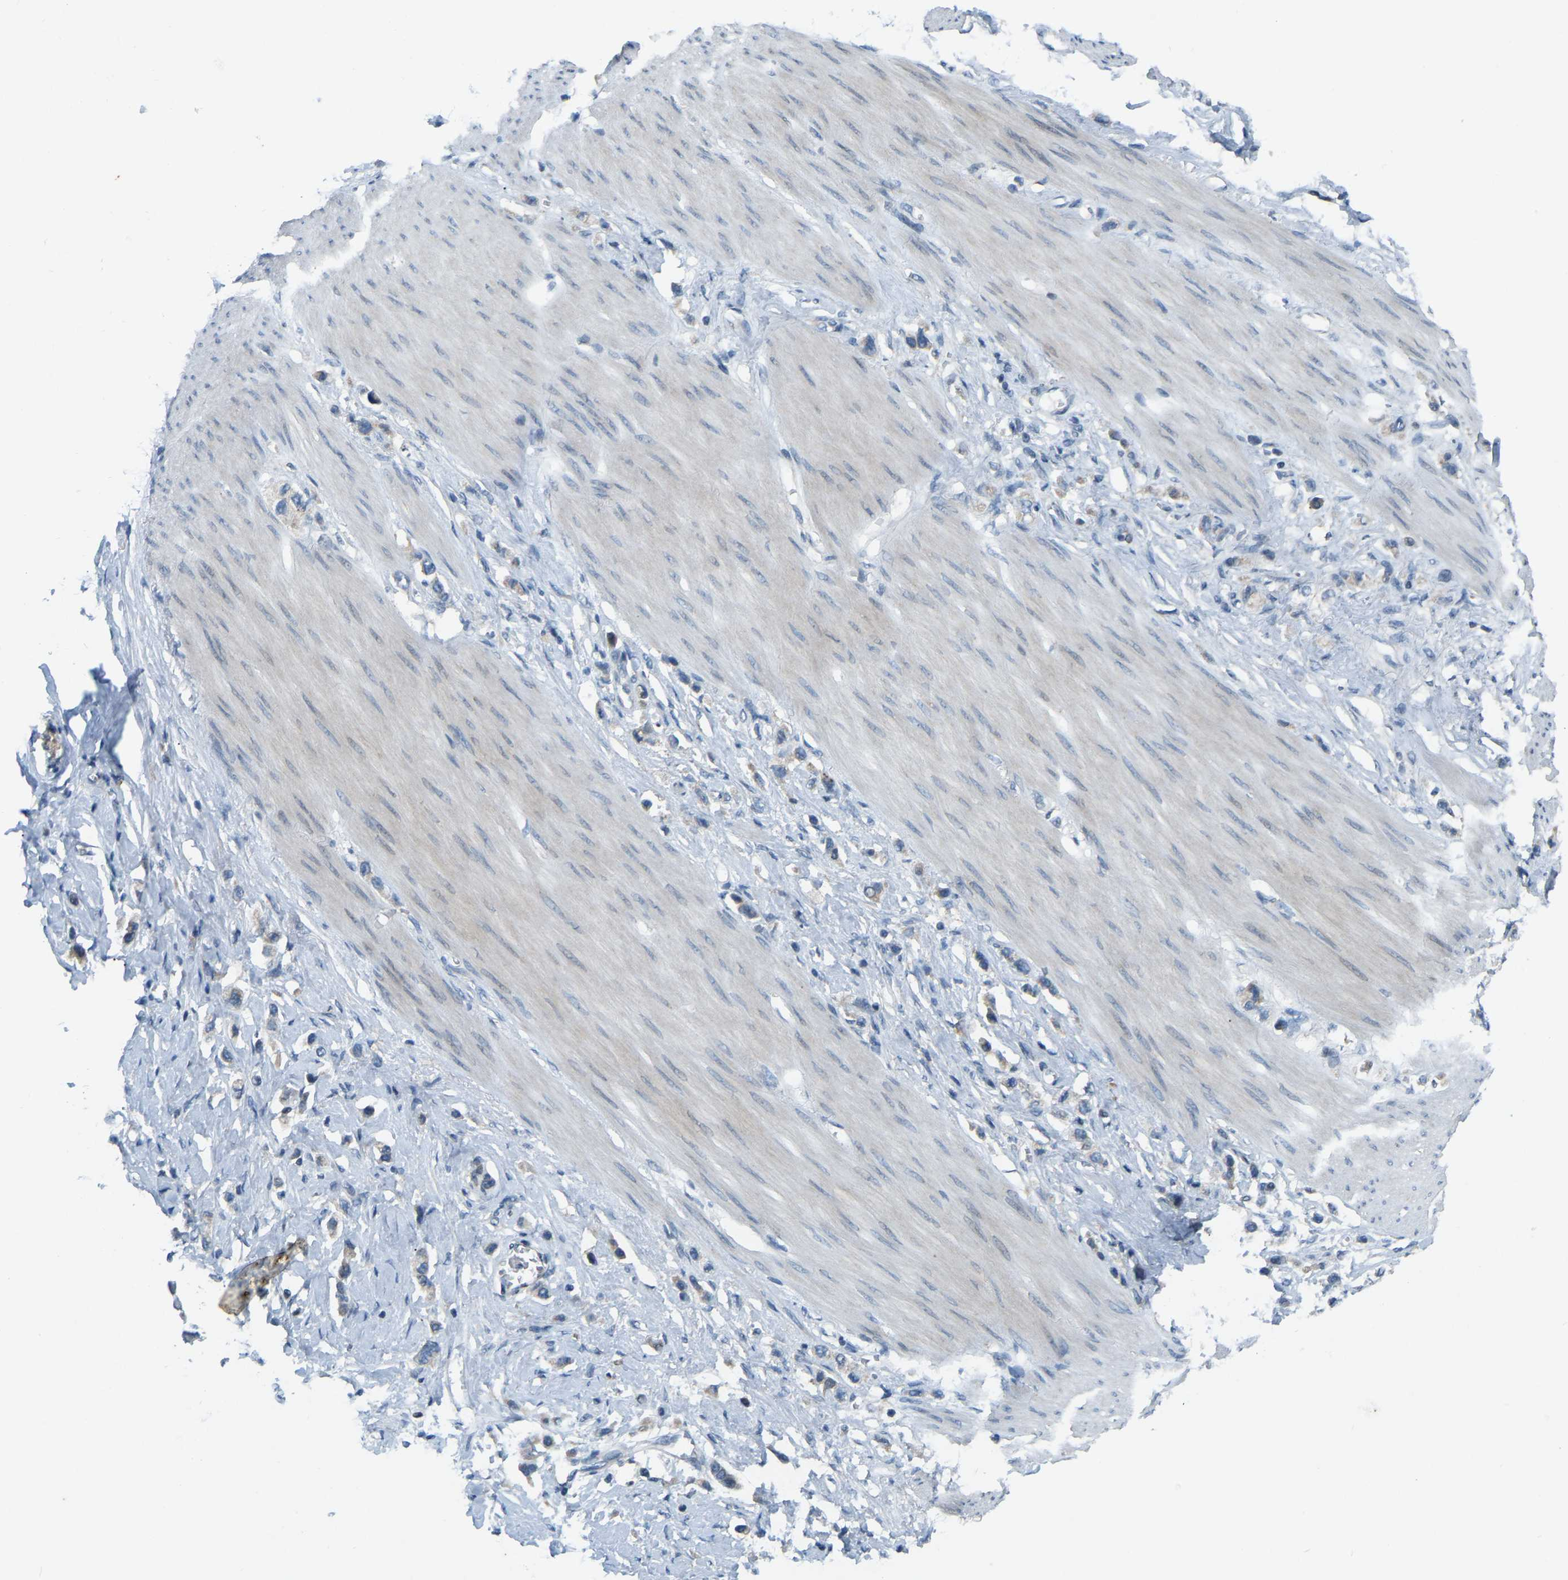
{"staining": {"intensity": "weak", "quantity": "<25%", "location": "cytoplasmic/membranous"}, "tissue": "stomach cancer", "cell_type": "Tumor cells", "image_type": "cancer", "snomed": [{"axis": "morphology", "description": "Adenocarcinoma, NOS"}, {"axis": "topography", "description": "Stomach"}], "caption": "Human adenocarcinoma (stomach) stained for a protein using immunohistochemistry displays no staining in tumor cells.", "gene": "PARL", "patient": {"sex": "female", "age": 65}}